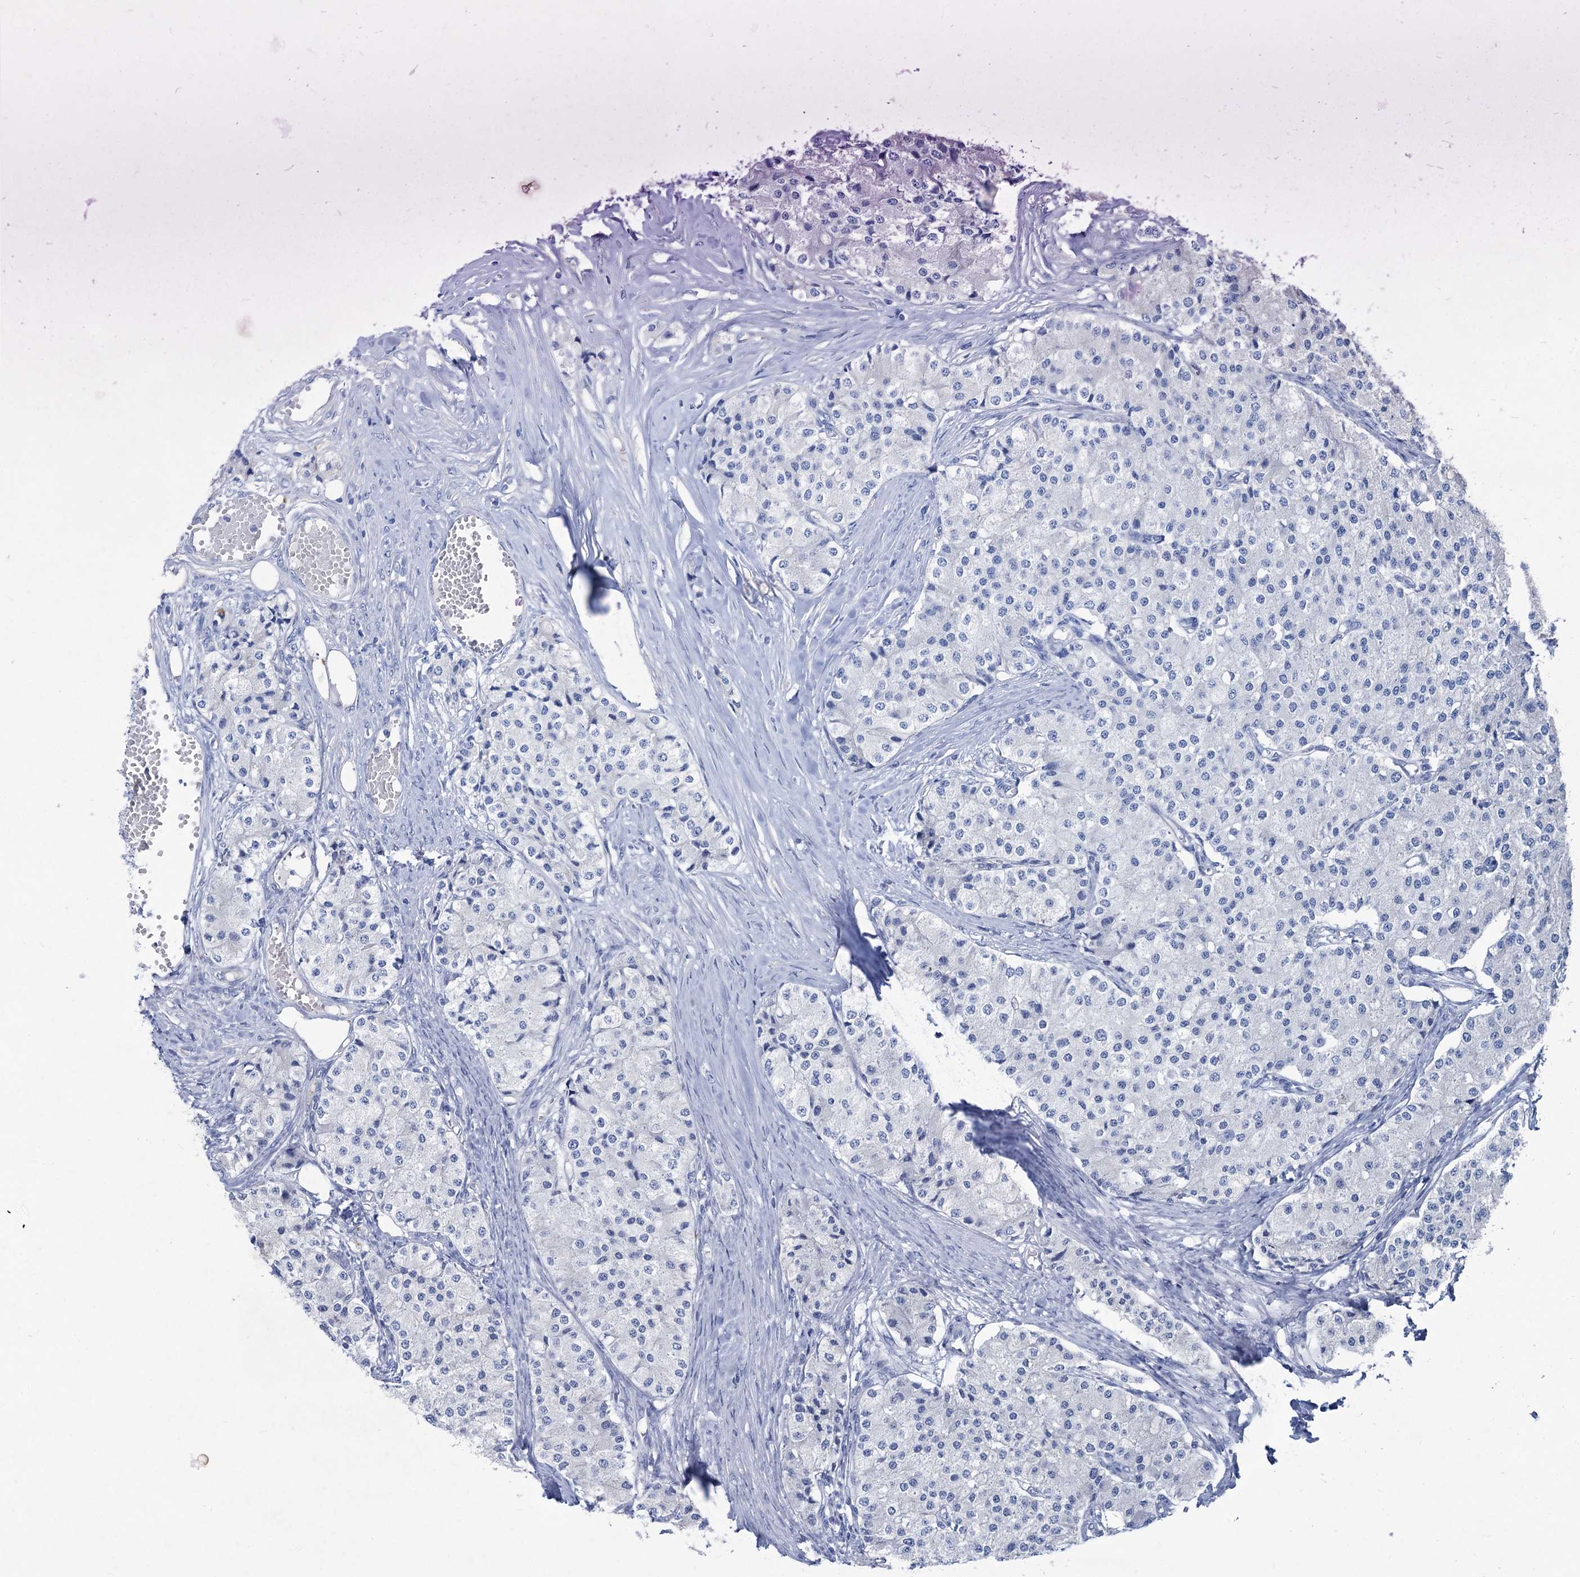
{"staining": {"intensity": "negative", "quantity": "none", "location": "none"}, "tissue": "carcinoid", "cell_type": "Tumor cells", "image_type": "cancer", "snomed": [{"axis": "morphology", "description": "Carcinoid, malignant, NOS"}, {"axis": "topography", "description": "Colon"}], "caption": "The immunohistochemistry image has no significant positivity in tumor cells of carcinoid (malignant) tissue.", "gene": "HES2", "patient": {"sex": "female", "age": 52}}